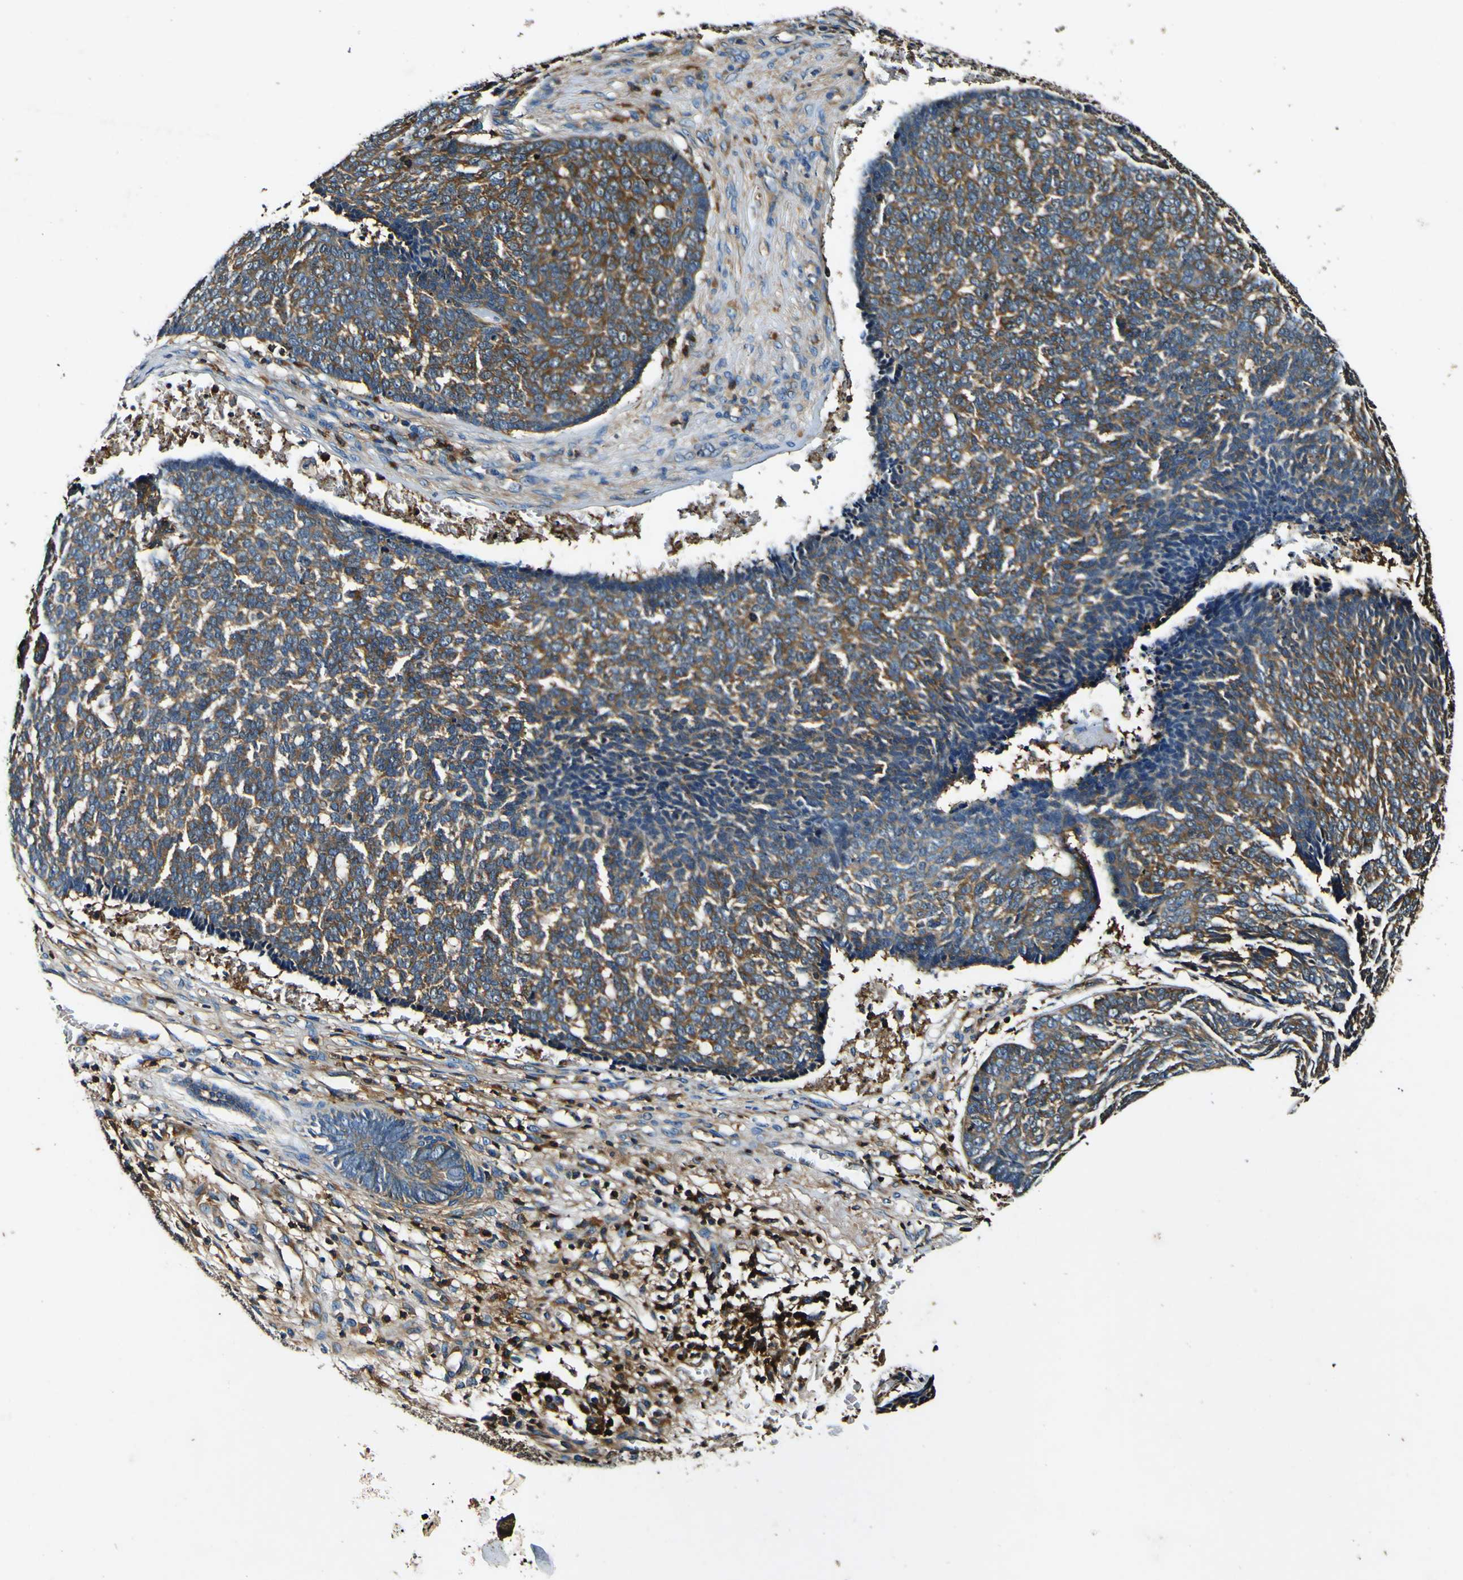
{"staining": {"intensity": "moderate", "quantity": ">75%", "location": "cytoplasmic/membranous"}, "tissue": "skin cancer", "cell_type": "Tumor cells", "image_type": "cancer", "snomed": [{"axis": "morphology", "description": "Basal cell carcinoma"}, {"axis": "topography", "description": "Skin"}], "caption": "Skin basal cell carcinoma was stained to show a protein in brown. There is medium levels of moderate cytoplasmic/membranous expression in approximately >75% of tumor cells.", "gene": "RHOT2", "patient": {"sex": "male", "age": 84}}